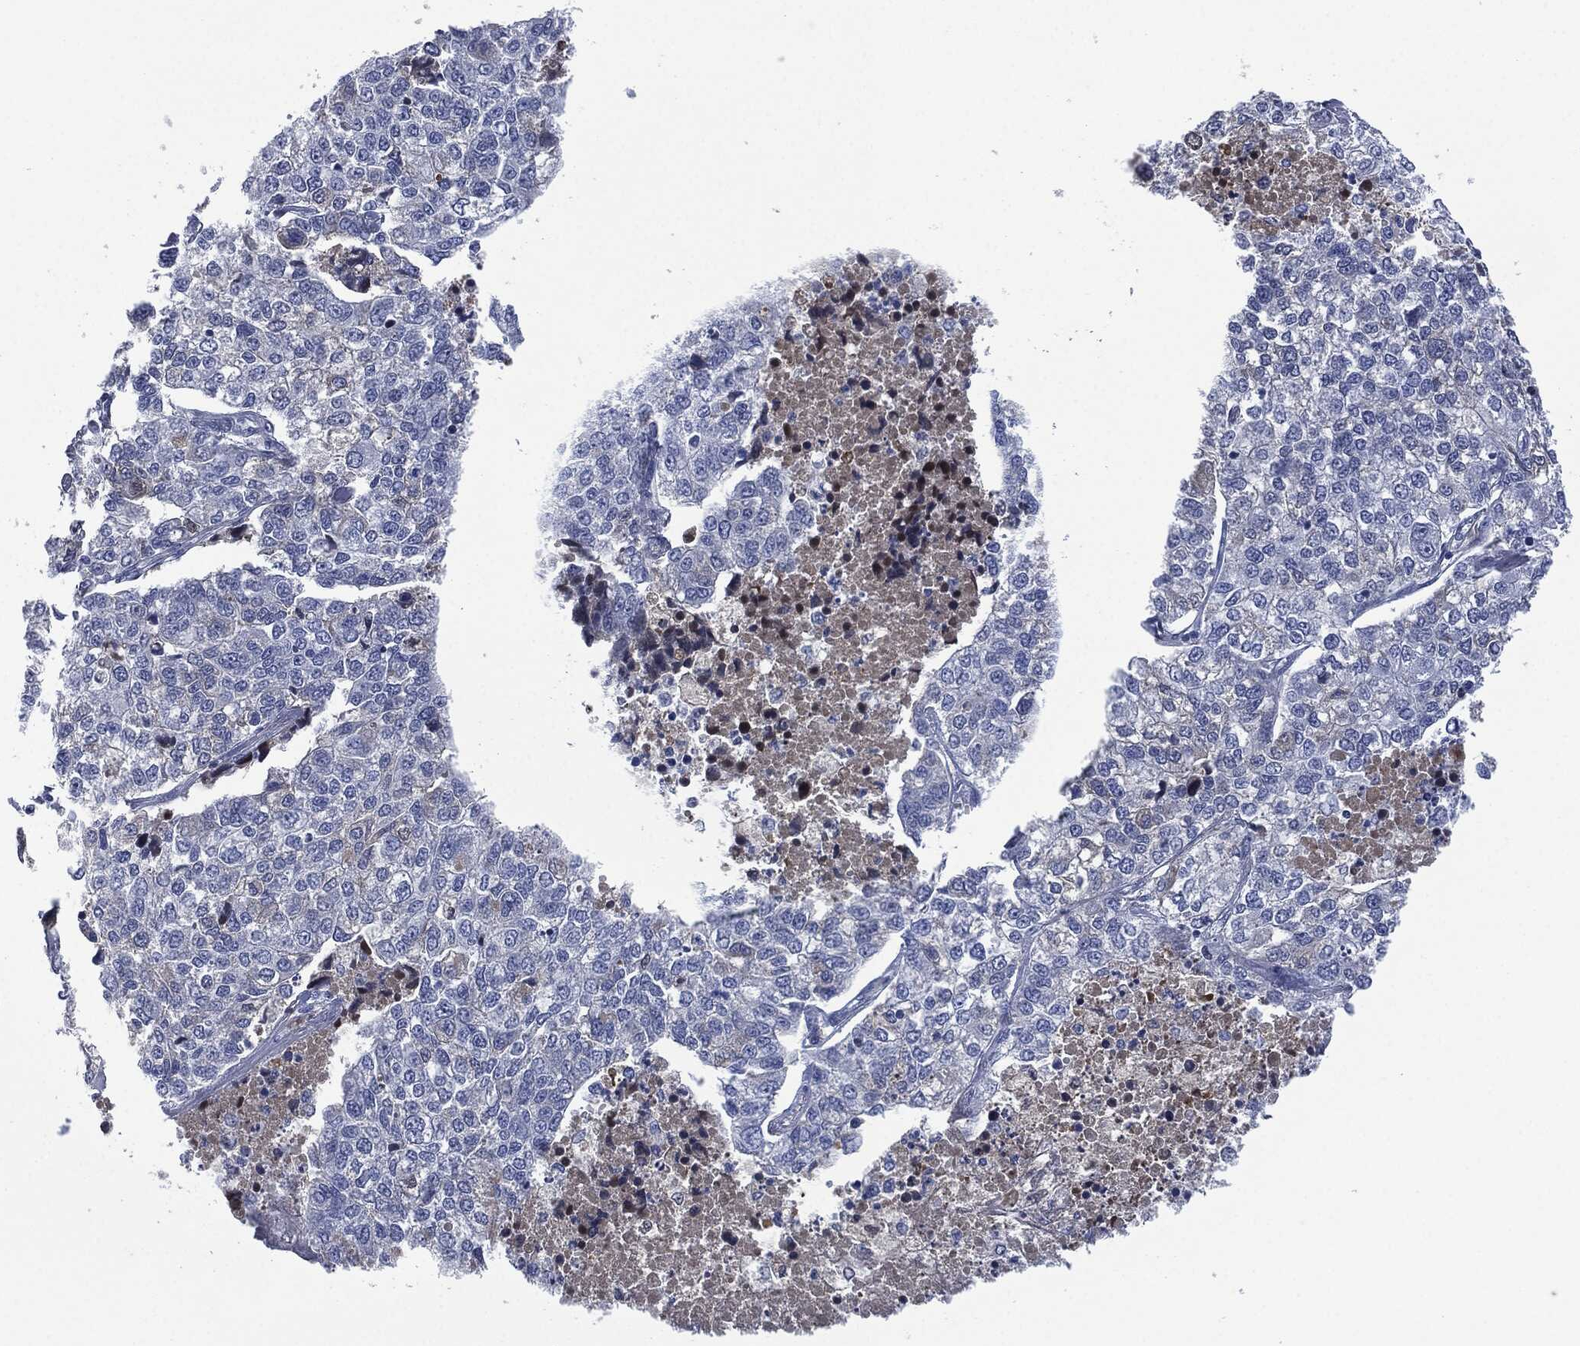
{"staining": {"intensity": "negative", "quantity": "none", "location": "none"}, "tissue": "lung cancer", "cell_type": "Tumor cells", "image_type": "cancer", "snomed": [{"axis": "morphology", "description": "Adenocarcinoma, NOS"}, {"axis": "topography", "description": "Lung"}], "caption": "Immunohistochemistry image of neoplastic tissue: adenocarcinoma (lung) stained with DAB (3,3'-diaminobenzidine) shows no significant protein expression in tumor cells.", "gene": "SIGLEC7", "patient": {"sex": "male", "age": 49}}